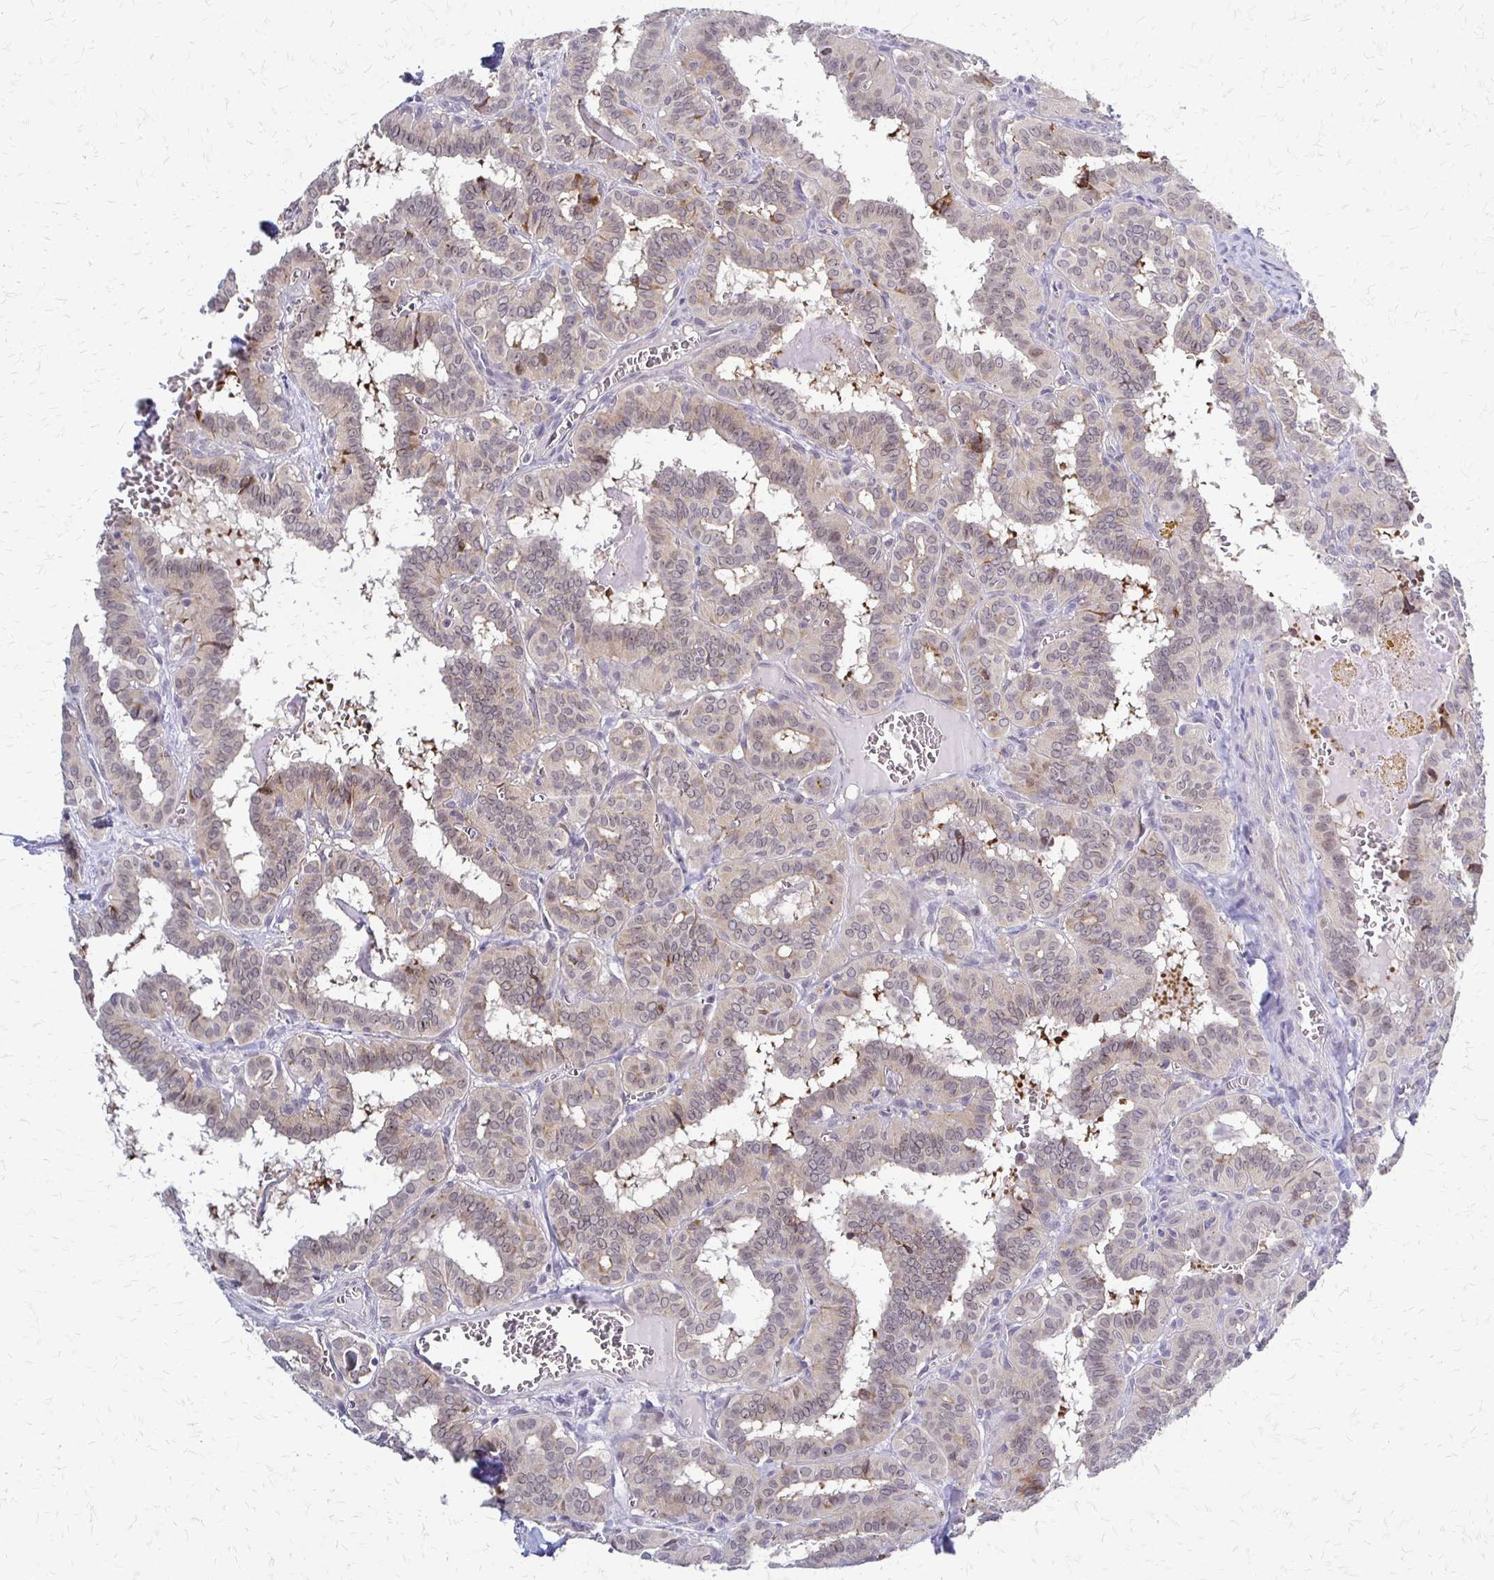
{"staining": {"intensity": "weak", "quantity": "<25%", "location": "cytoplasmic/membranous"}, "tissue": "thyroid cancer", "cell_type": "Tumor cells", "image_type": "cancer", "snomed": [{"axis": "morphology", "description": "Papillary adenocarcinoma, NOS"}, {"axis": "topography", "description": "Thyroid gland"}], "caption": "High magnification brightfield microscopy of thyroid cancer stained with DAB (3,3'-diaminobenzidine) (brown) and counterstained with hematoxylin (blue): tumor cells show no significant positivity.", "gene": "SLC9A9", "patient": {"sex": "female", "age": 21}}